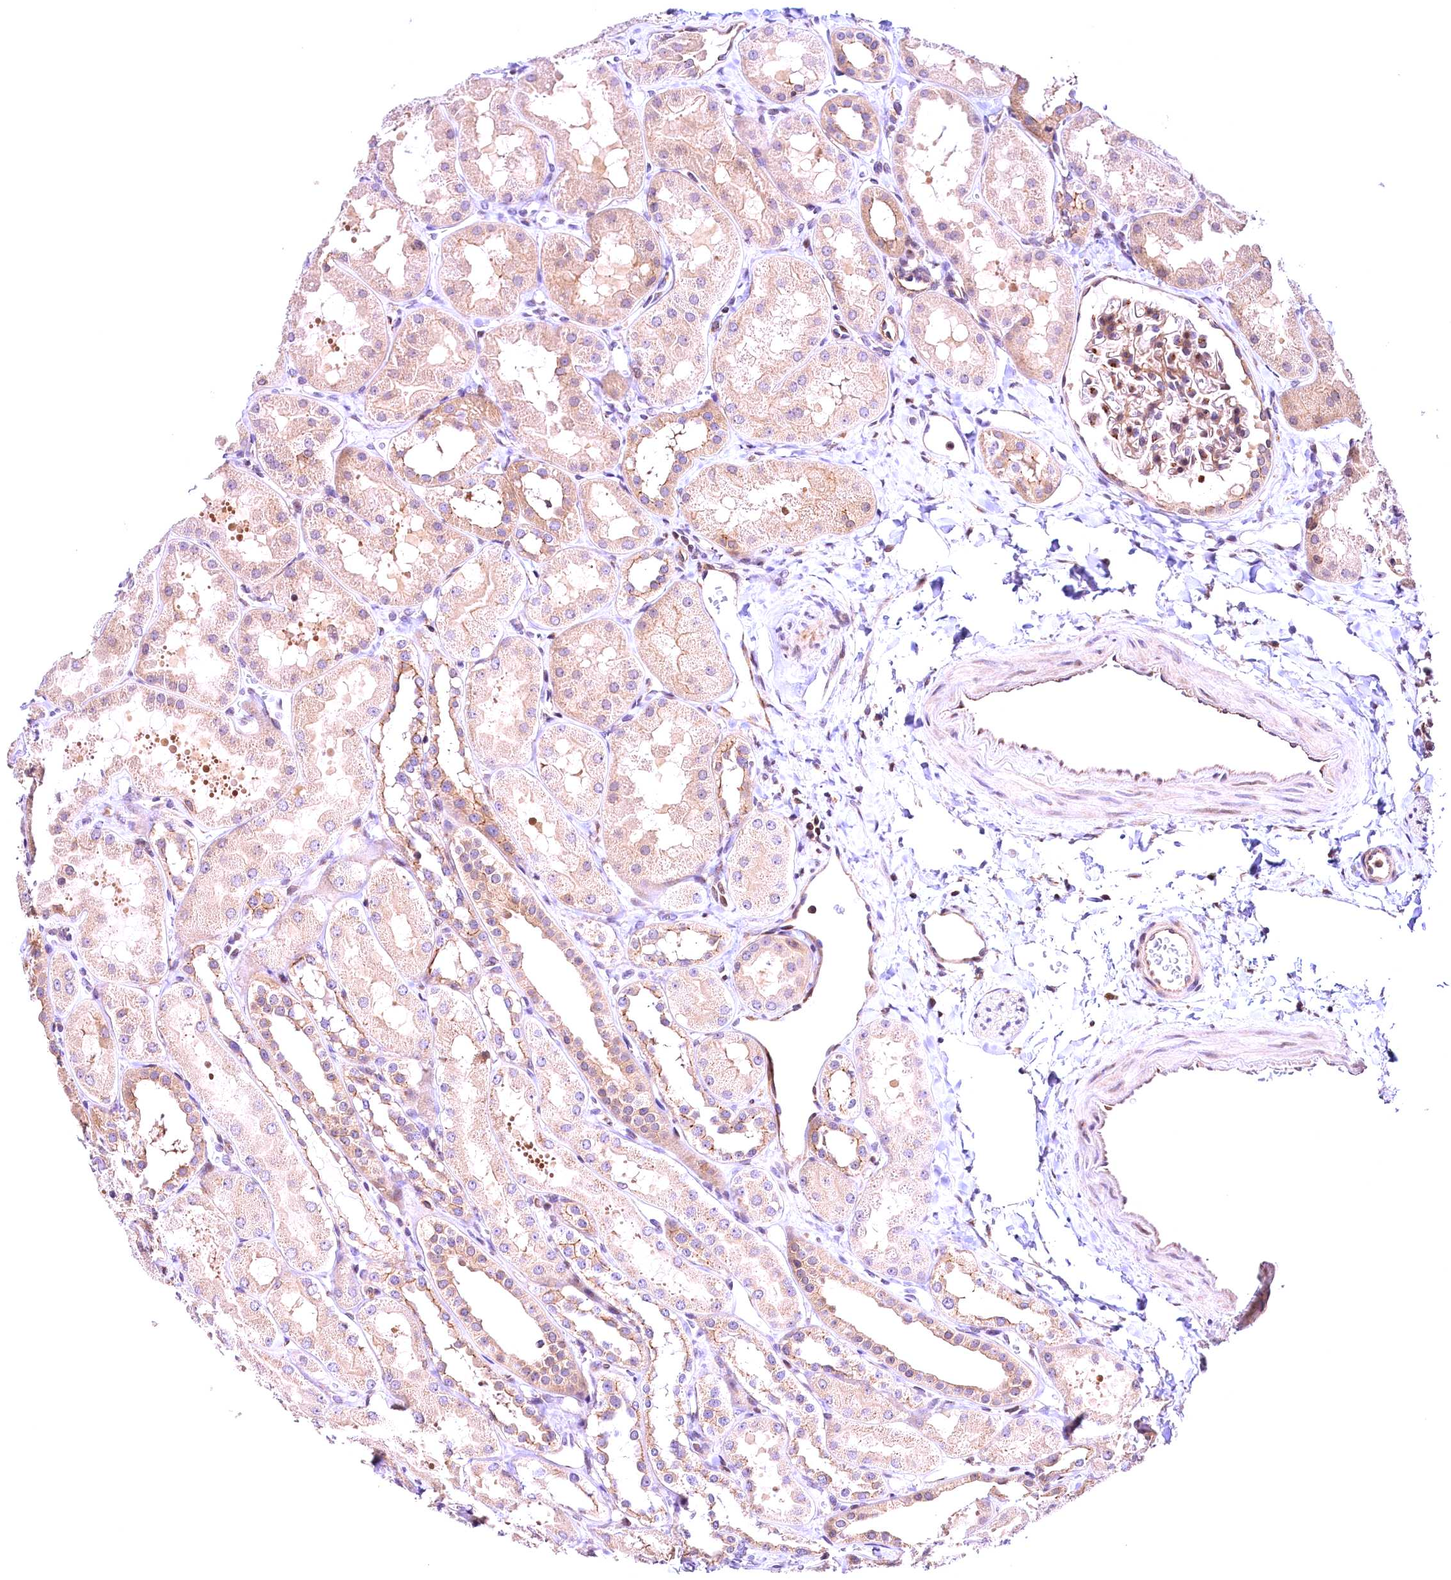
{"staining": {"intensity": "moderate", "quantity": "25%-75%", "location": "cytoplasmic/membranous"}, "tissue": "kidney", "cell_type": "Cells in glomeruli", "image_type": "normal", "snomed": [{"axis": "morphology", "description": "Normal tissue, NOS"}, {"axis": "topography", "description": "Kidney"}, {"axis": "topography", "description": "Urinary bladder"}], "caption": "A medium amount of moderate cytoplasmic/membranous expression is seen in about 25%-75% of cells in glomeruli in benign kidney.", "gene": "CHORDC1", "patient": {"sex": "male", "age": 16}}